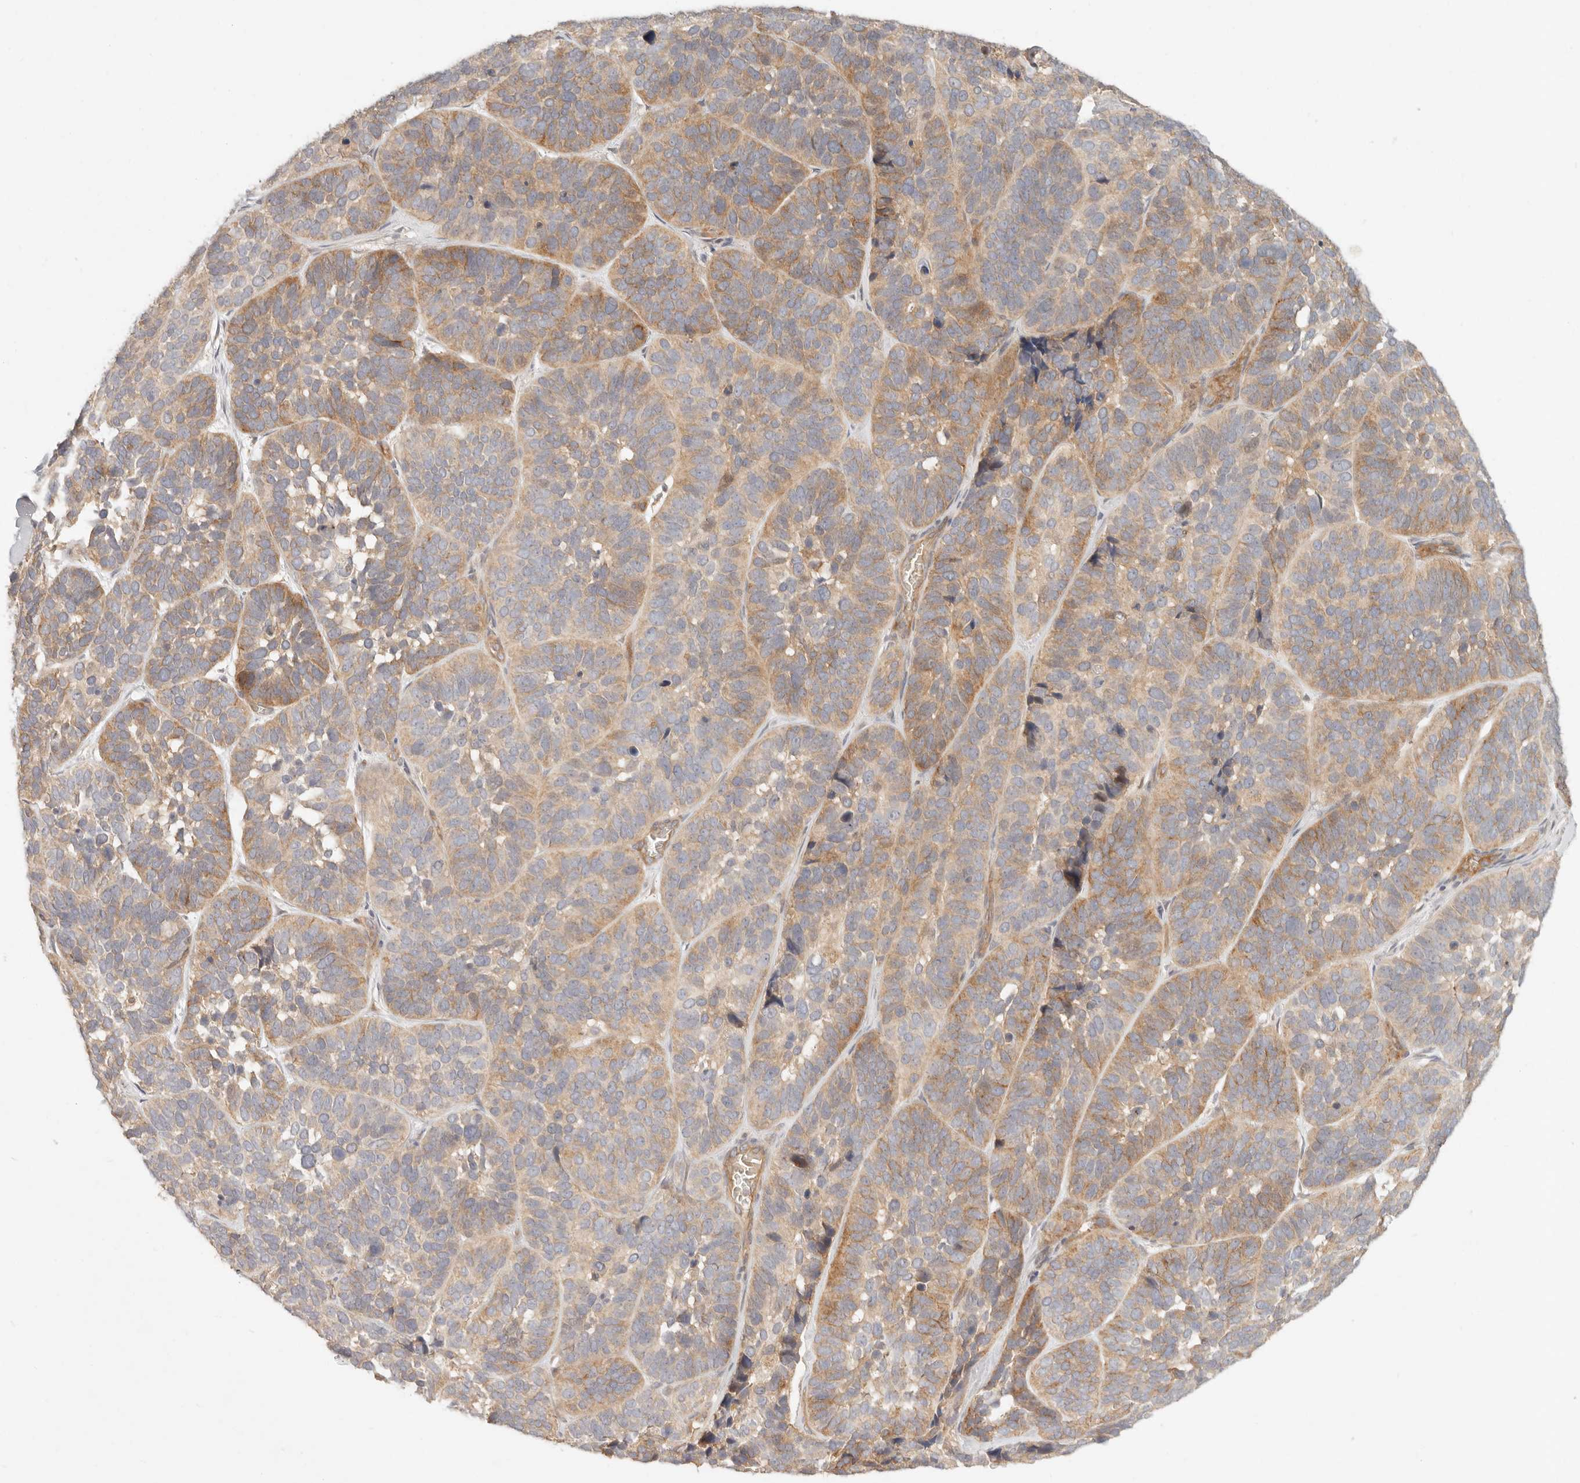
{"staining": {"intensity": "moderate", "quantity": "25%-75%", "location": "cytoplasmic/membranous"}, "tissue": "skin cancer", "cell_type": "Tumor cells", "image_type": "cancer", "snomed": [{"axis": "morphology", "description": "Basal cell carcinoma"}, {"axis": "topography", "description": "Skin"}], "caption": "Skin basal cell carcinoma stained for a protein (brown) shows moderate cytoplasmic/membranous positive staining in about 25%-75% of tumor cells.", "gene": "PPP1R3B", "patient": {"sex": "male", "age": 62}}